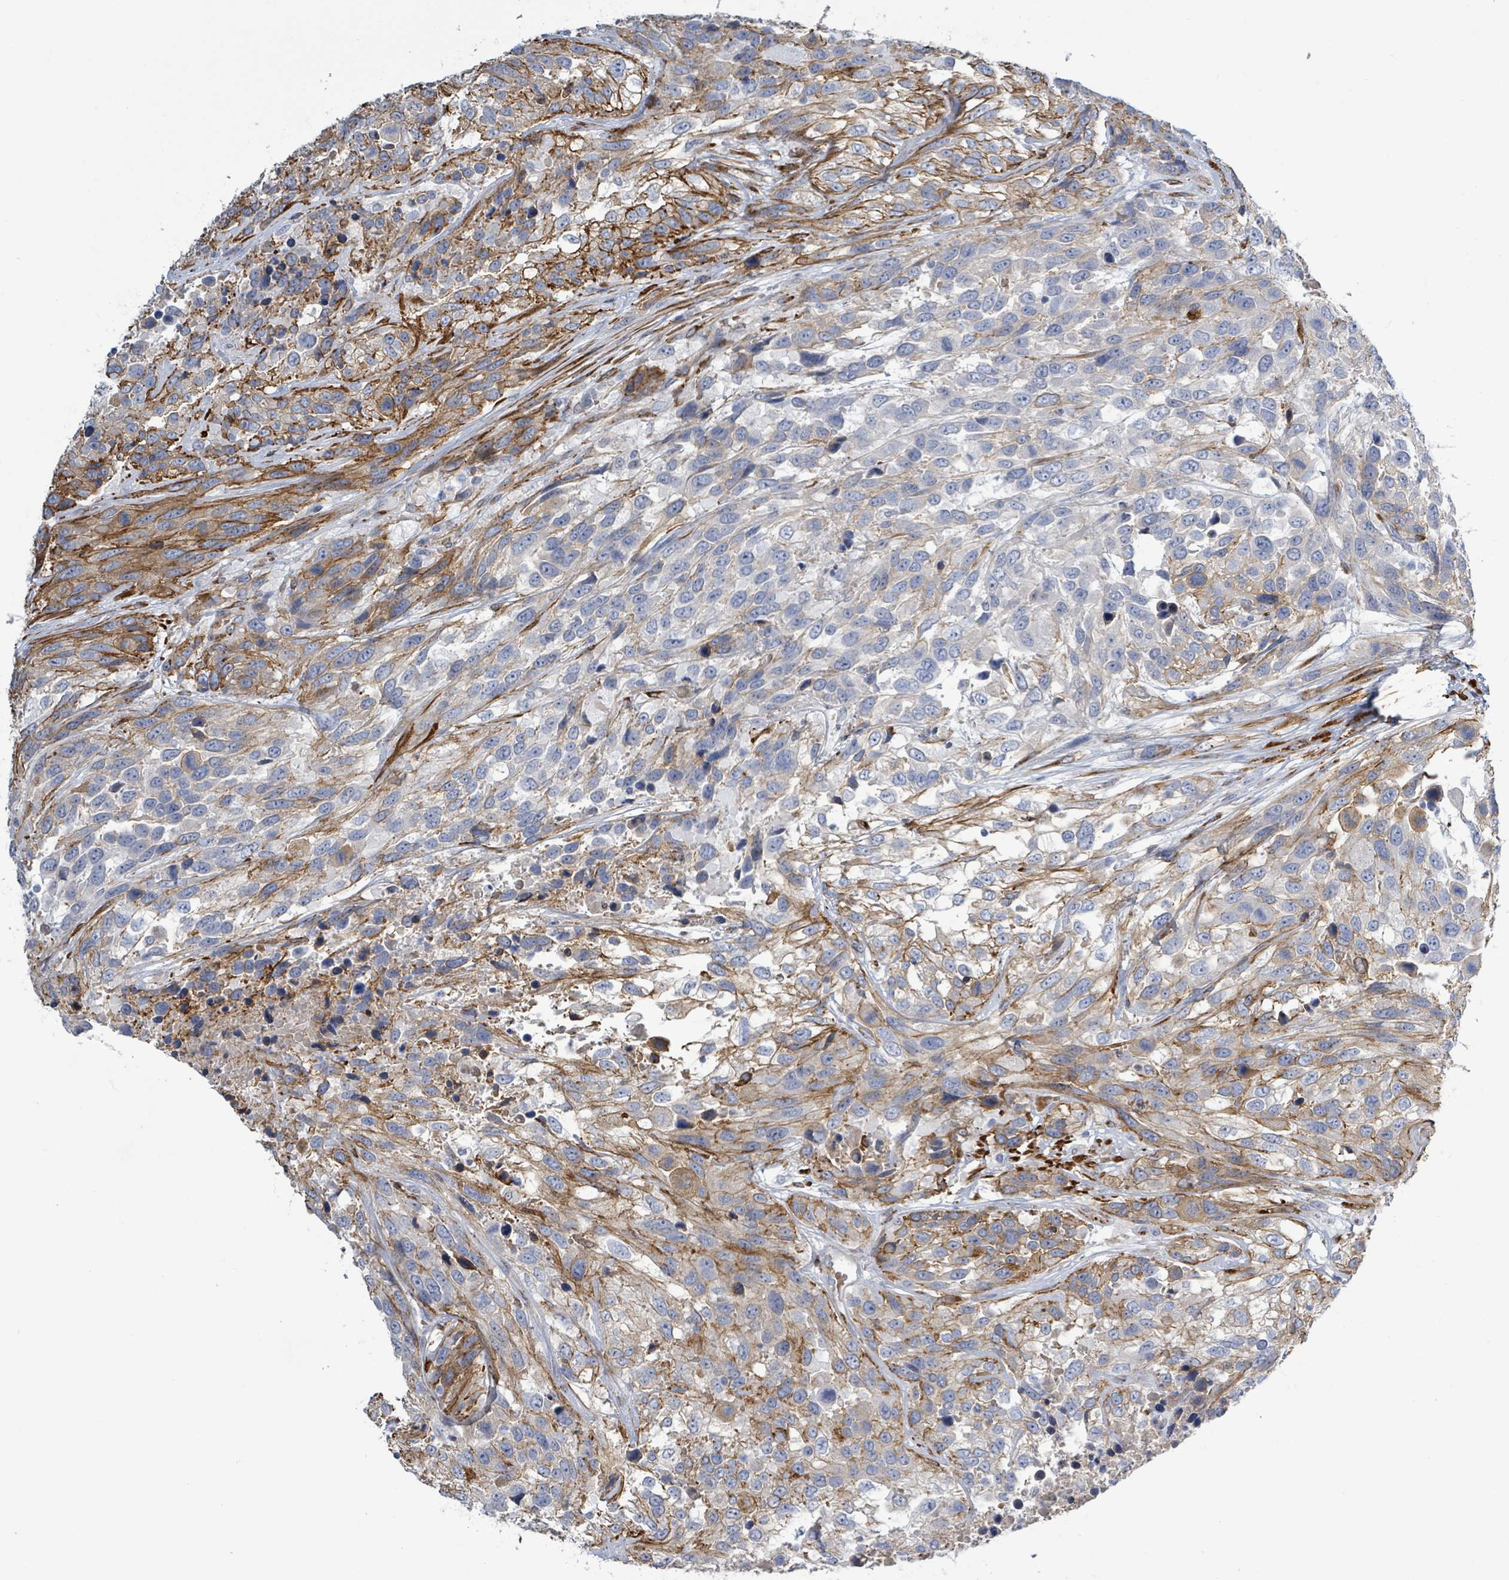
{"staining": {"intensity": "moderate", "quantity": "25%-75%", "location": "cytoplasmic/membranous"}, "tissue": "urothelial cancer", "cell_type": "Tumor cells", "image_type": "cancer", "snomed": [{"axis": "morphology", "description": "Urothelial carcinoma, High grade"}, {"axis": "topography", "description": "Urinary bladder"}], "caption": "A photomicrograph showing moderate cytoplasmic/membranous staining in about 25%-75% of tumor cells in urothelial carcinoma (high-grade), as visualized by brown immunohistochemical staining.", "gene": "DMRTC1B", "patient": {"sex": "female", "age": 70}}